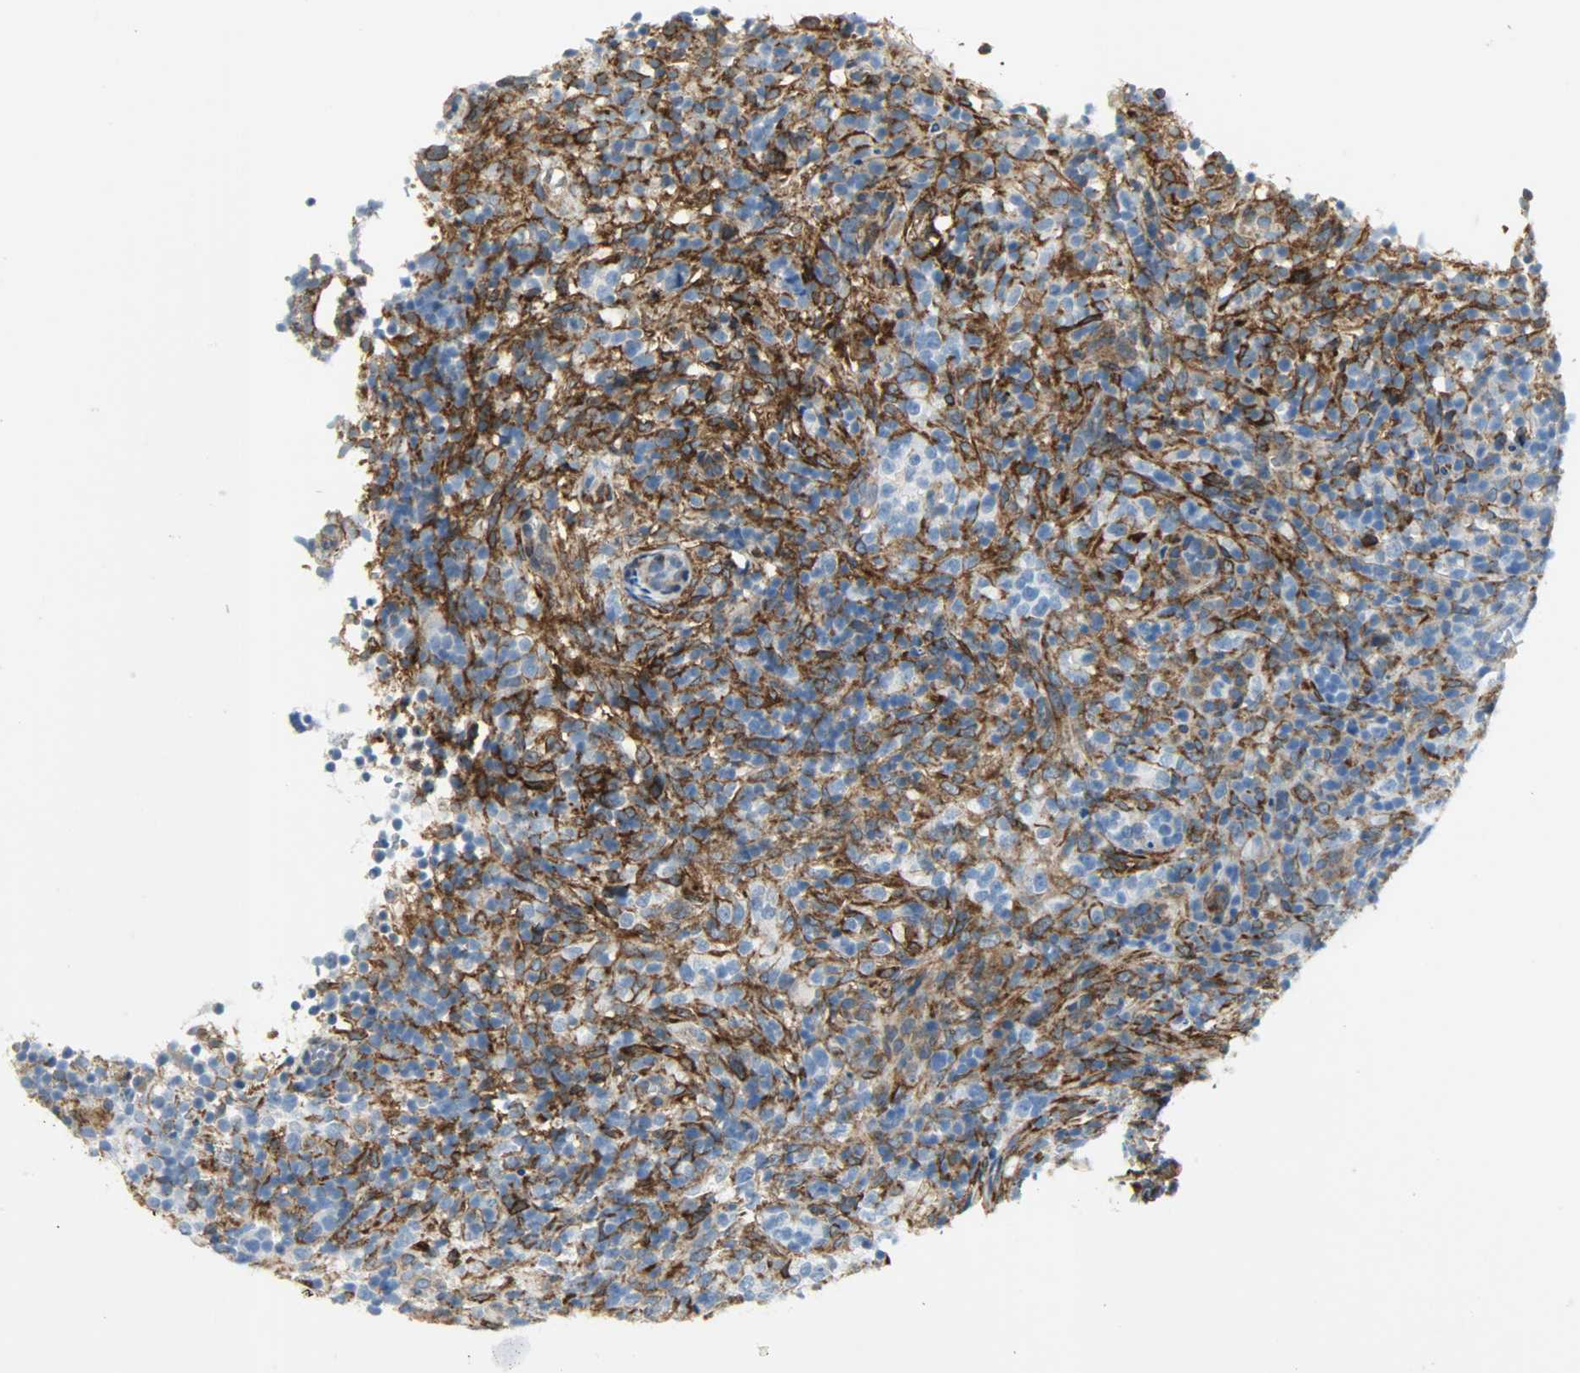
{"staining": {"intensity": "negative", "quantity": "none", "location": "none"}, "tissue": "lymphoma", "cell_type": "Tumor cells", "image_type": "cancer", "snomed": [{"axis": "morphology", "description": "Malignant lymphoma, non-Hodgkin's type, High grade"}, {"axis": "topography", "description": "Lymph node"}], "caption": "The immunohistochemistry histopathology image has no significant expression in tumor cells of high-grade malignant lymphoma, non-Hodgkin's type tissue. (Stains: DAB IHC with hematoxylin counter stain, Microscopy: brightfield microscopy at high magnification).", "gene": "PKD2", "patient": {"sex": "female", "age": 76}}